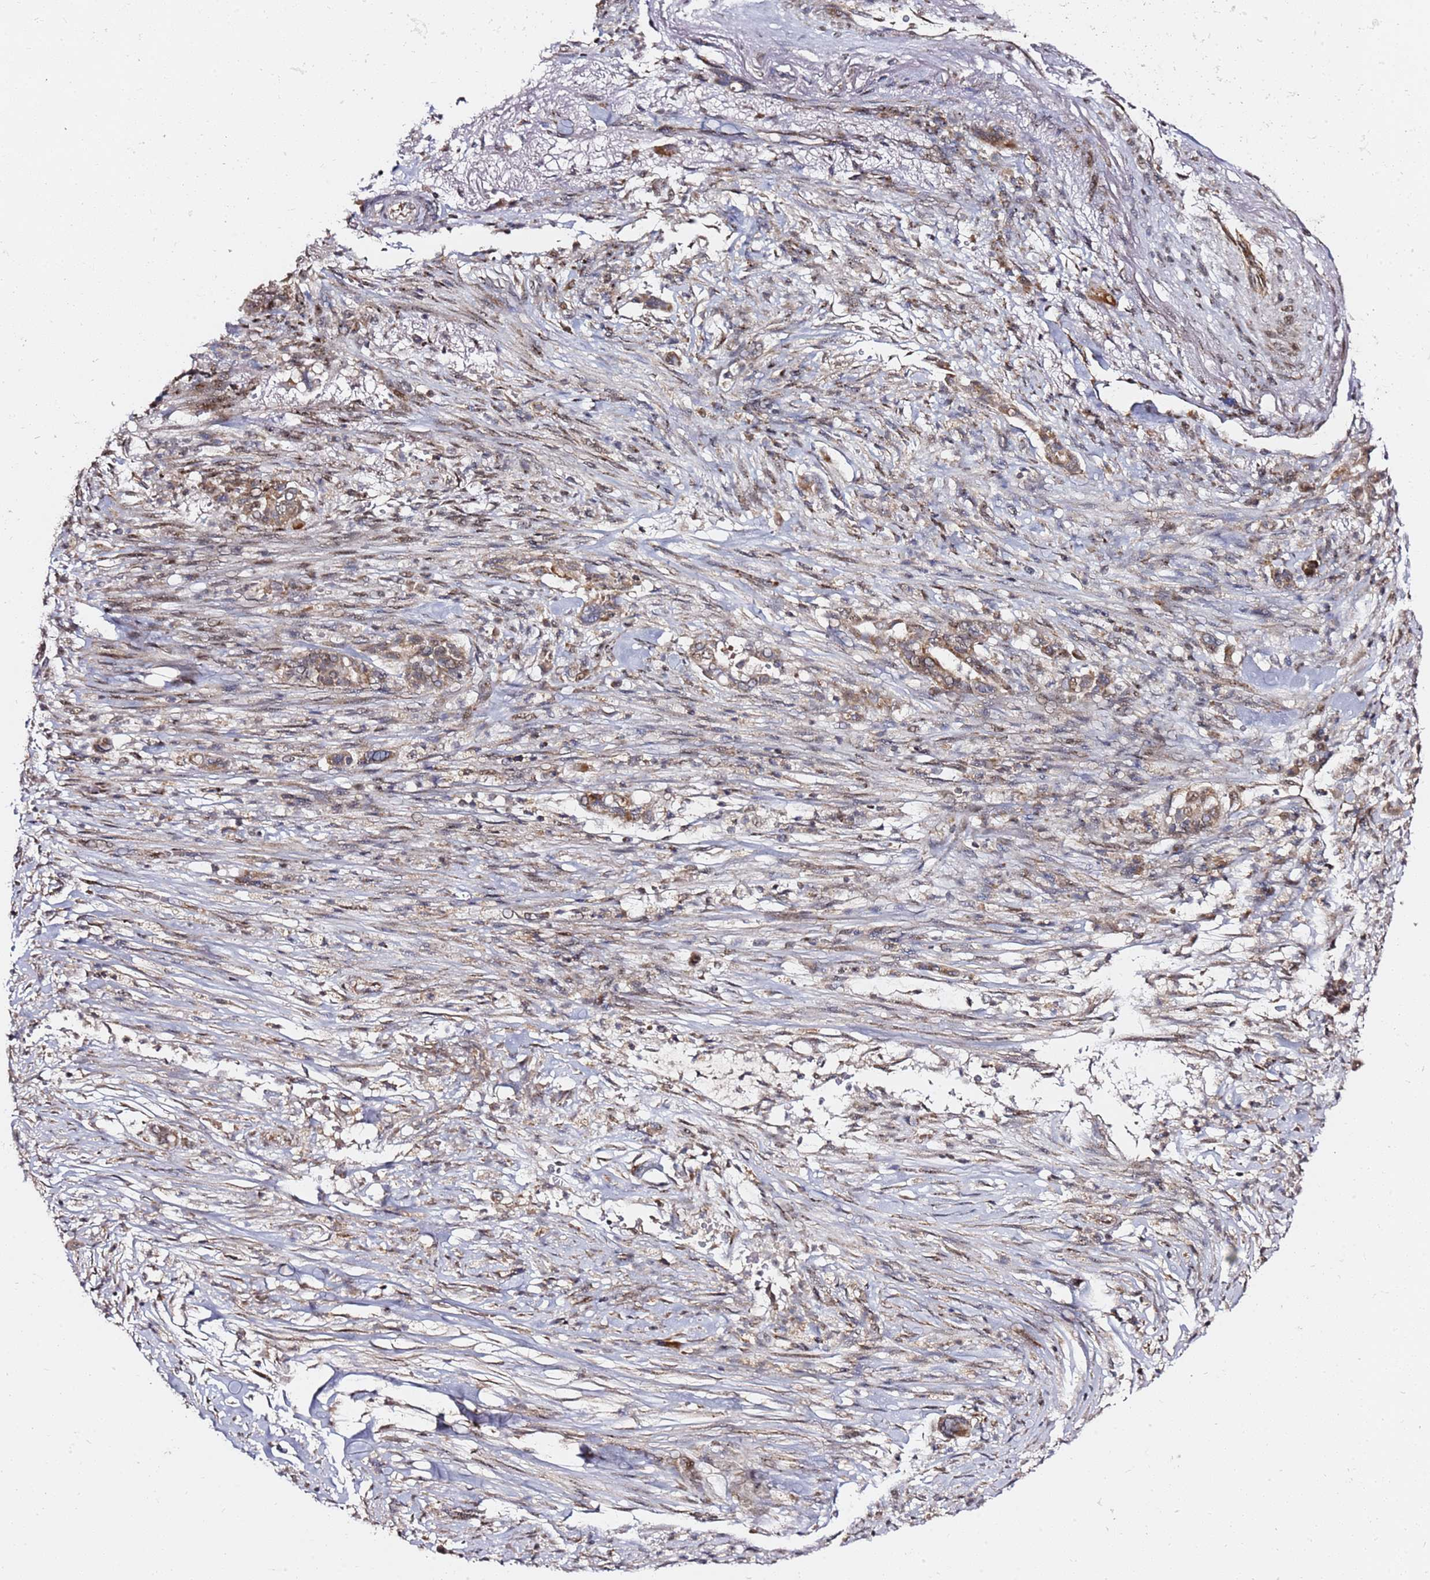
{"staining": {"intensity": "moderate", "quantity": ">75%", "location": "cytoplasmic/membranous,nuclear"}, "tissue": "pancreatic cancer", "cell_type": "Tumor cells", "image_type": "cancer", "snomed": [{"axis": "morphology", "description": "Adenocarcinoma, NOS"}, {"axis": "topography", "description": "Pancreas"}], "caption": "A micrograph showing moderate cytoplasmic/membranous and nuclear staining in about >75% of tumor cells in pancreatic adenocarcinoma, as visualized by brown immunohistochemical staining.", "gene": "TP53AIP1", "patient": {"sex": "male", "age": 68}}